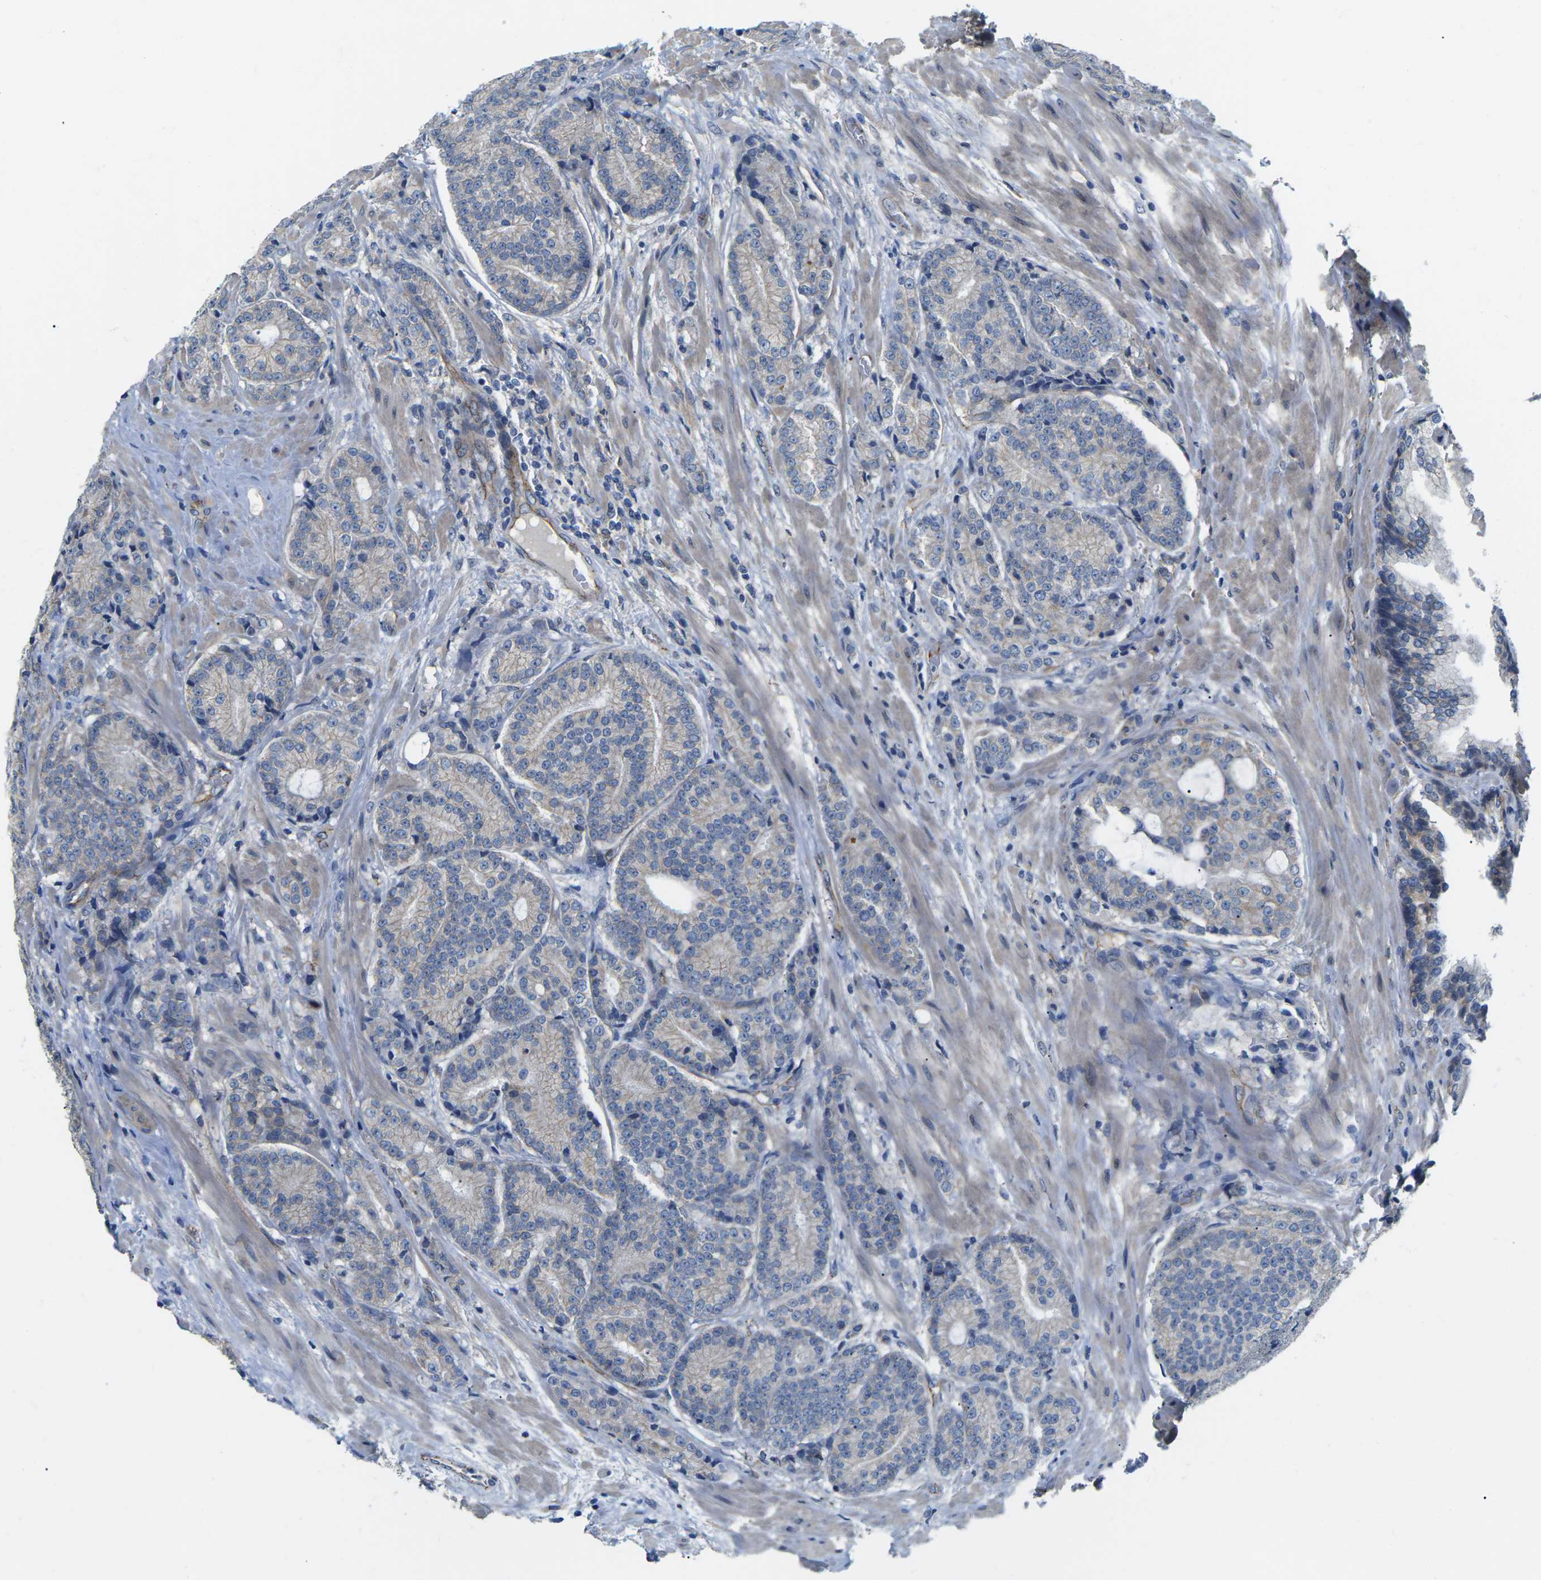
{"staining": {"intensity": "negative", "quantity": "none", "location": "none"}, "tissue": "prostate cancer", "cell_type": "Tumor cells", "image_type": "cancer", "snomed": [{"axis": "morphology", "description": "Adenocarcinoma, High grade"}, {"axis": "topography", "description": "Prostate"}], "caption": "Prostate cancer was stained to show a protein in brown. There is no significant staining in tumor cells. (DAB immunohistochemistry visualized using brightfield microscopy, high magnification).", "gene": "CTNND1", "patient": {"sex": "male", "age": 61}}